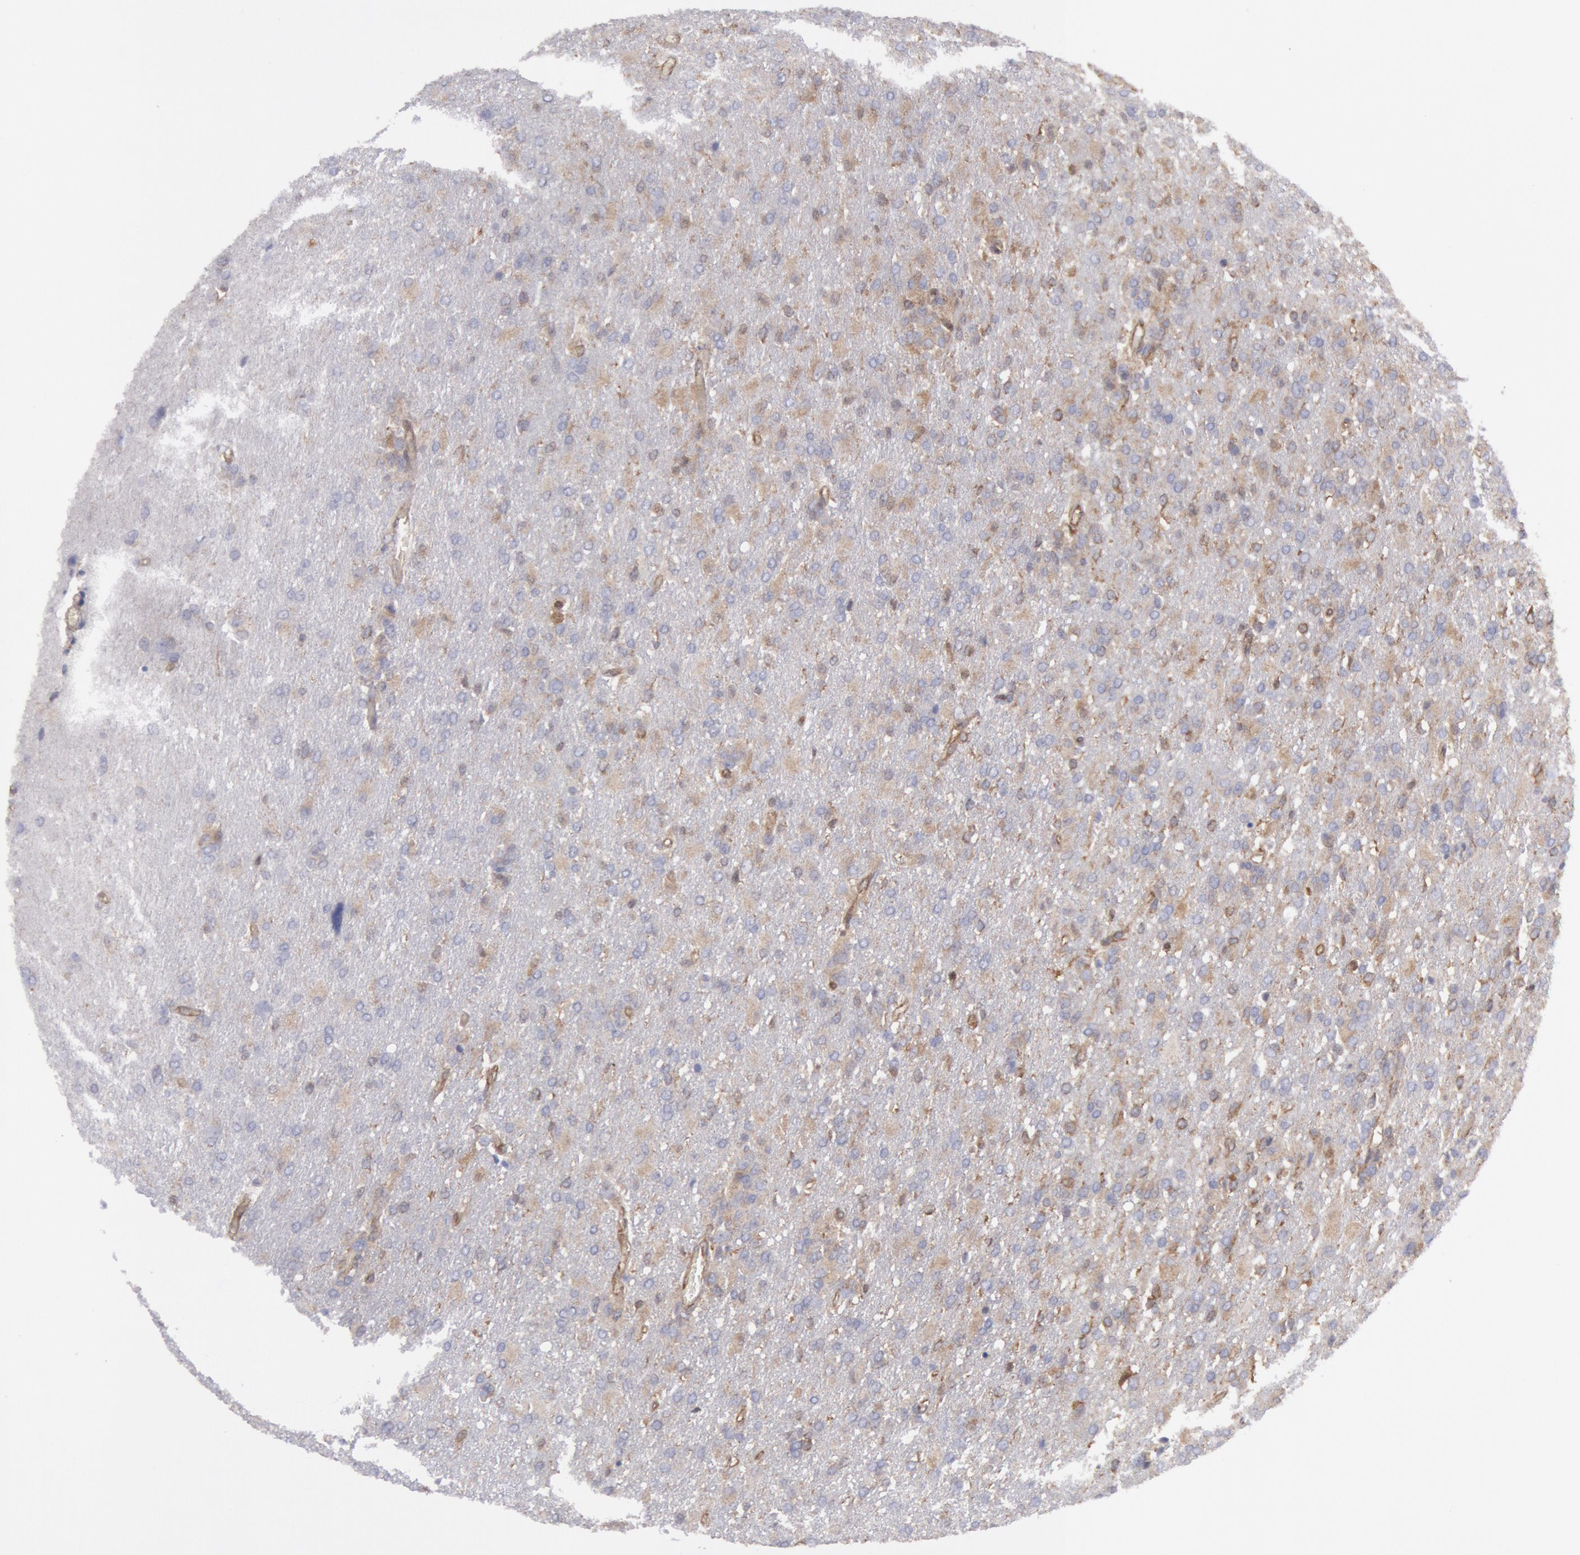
{"staining": {"intensity": "moderate", "quantity": "<25%", "location": "cytoplasmic/membranous"}, "tissue": "glioma", "cell_type": "Tumor cells", "image_type": "cancer", "snomed": [{"axis": "morphology", "description": "Glioma, malignant, High grade"}, {"axis": "topography", "description": "Brain"}], "caption": "Glioma stained with a protein marker reveals moderate staining in tumor cells.", "gene": "IKBKB", "patient": {"sex": "male", "age": 68}}